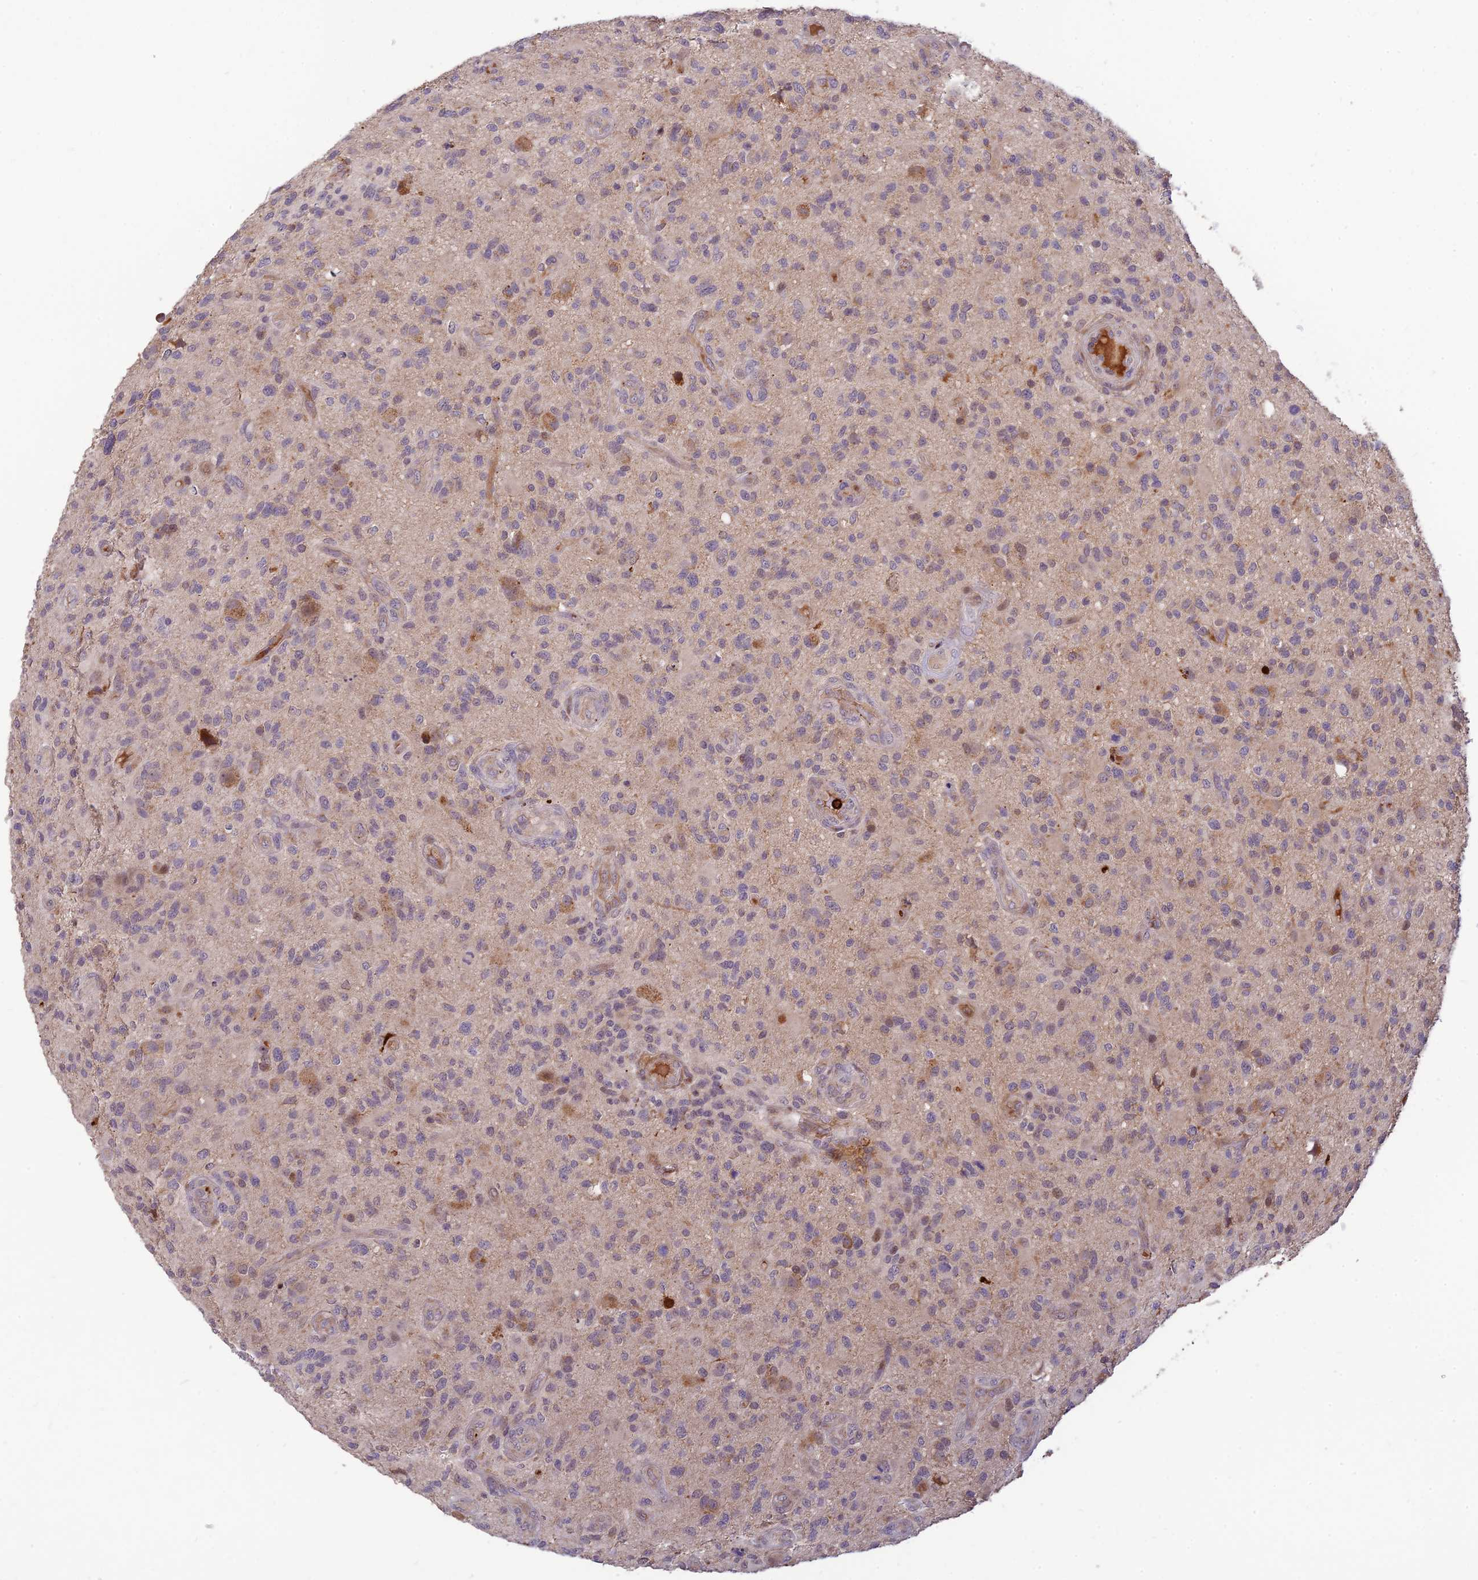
{"staining": {"intensity": "negative", "quantity": "none", "location": "none"}, "tissue": "glioma", "cell_type": "Tumor cells", "image_type": "cancer", "snomed": [{"axis": "morphology", "description": "Glioma, malignant, High grade"}, {"axis": "topography", "description": "Brain"}], "caption": "Glioma was stained to show a protein in brown. There is no significant staining in tumor cells.", "gene": "ASPDH", "patient": {"sex": "male", "age": 47}}